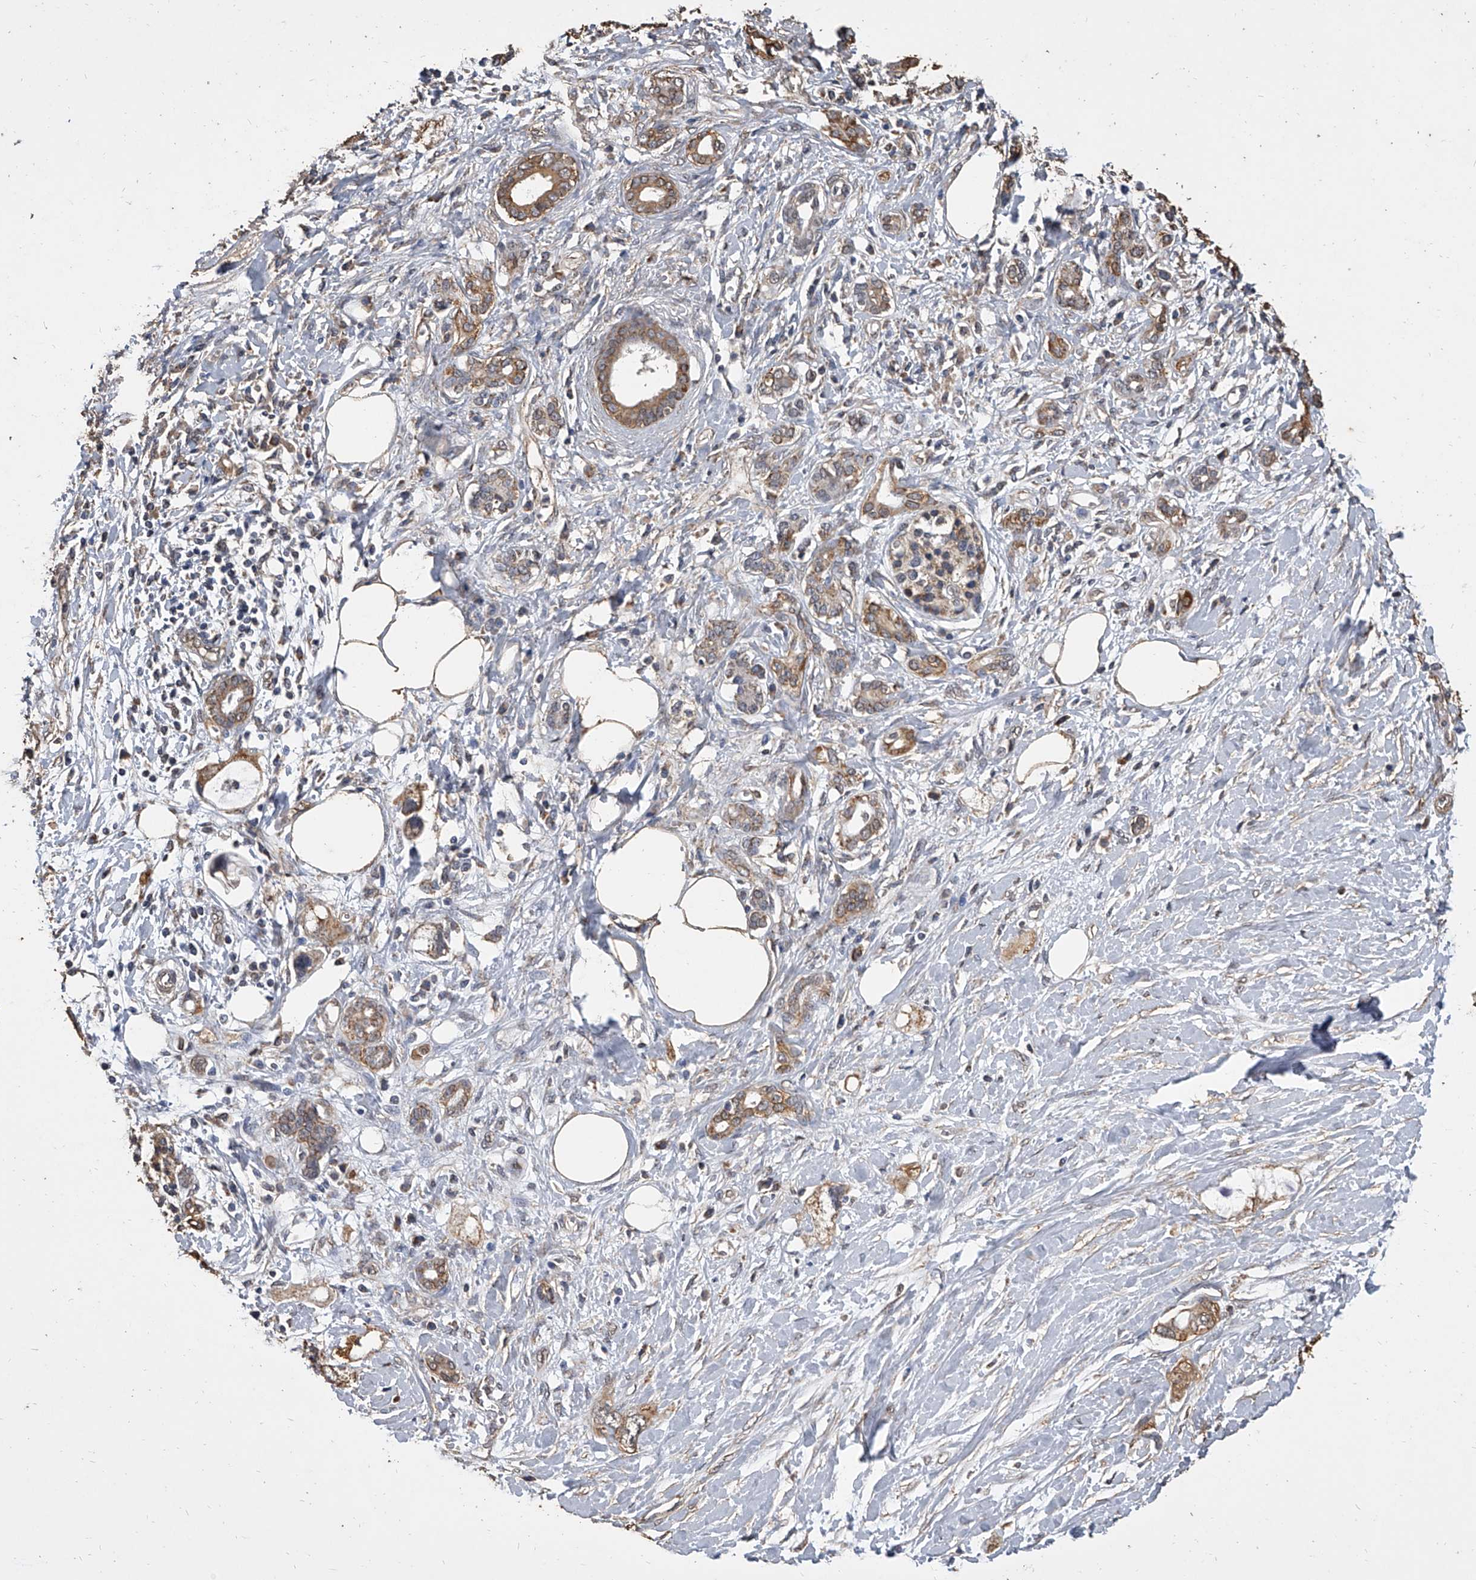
{"staining": {"intensity": "moderate", "quantity": ">75%", "location": "cytoplasmic/membranous"}, "tissue": "pancreatic cancer", "cell_type": "Tumor cells", "image_type": "cancer", "snomed": [{"axis": "morphology", "description": "Adenocarcinoma, NOS"}, {"axis": "topography", "description": "Pancreas"}], "caption": "Pancreatic adenocarcinoma stained with immunohistochemistry shows moderate cytoplasmic/membranous staining in approximately >75% of tumor cells.", "gene": "MRPL28", "patient": {"sex": "female", "age": 56}}